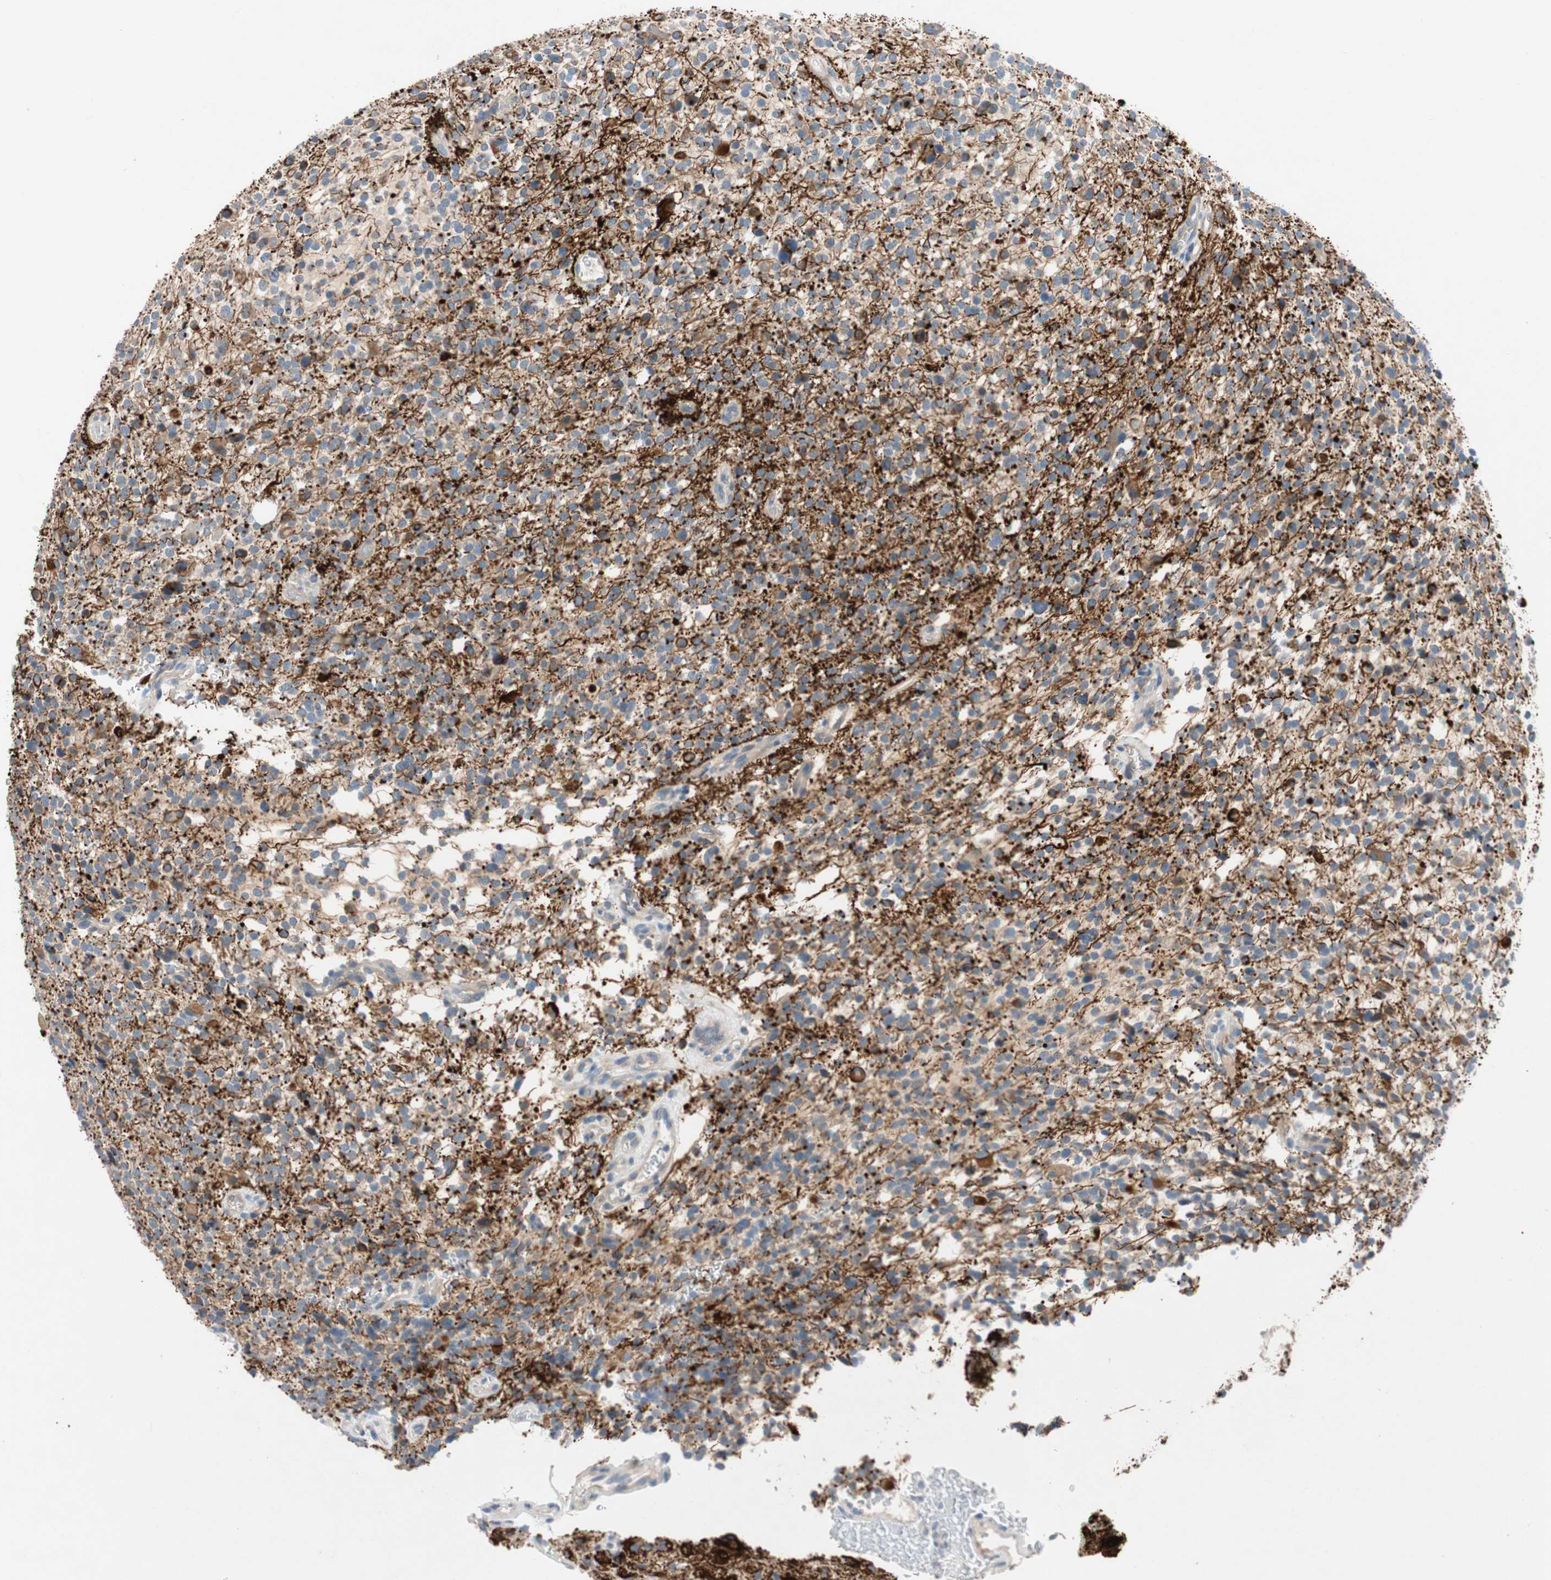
{"staining": {"intensity": "negative", "quantity": "none", "location": "none"}, "tissue": "glioma", "cell_type": "Tumor cells", "image_type": "cancer", "snomed": [{"axis": "morphology", "description": "Glioma, malignant, High grade"}, {"axis": "topography", "description": "Brain"}], "caption": "An immunohistochemistry histopathology image of glioma is shown. There is no staining in tumor cells of glioma.", "gene": "RELB", "patient": {"sex": "male", "age": 48}}